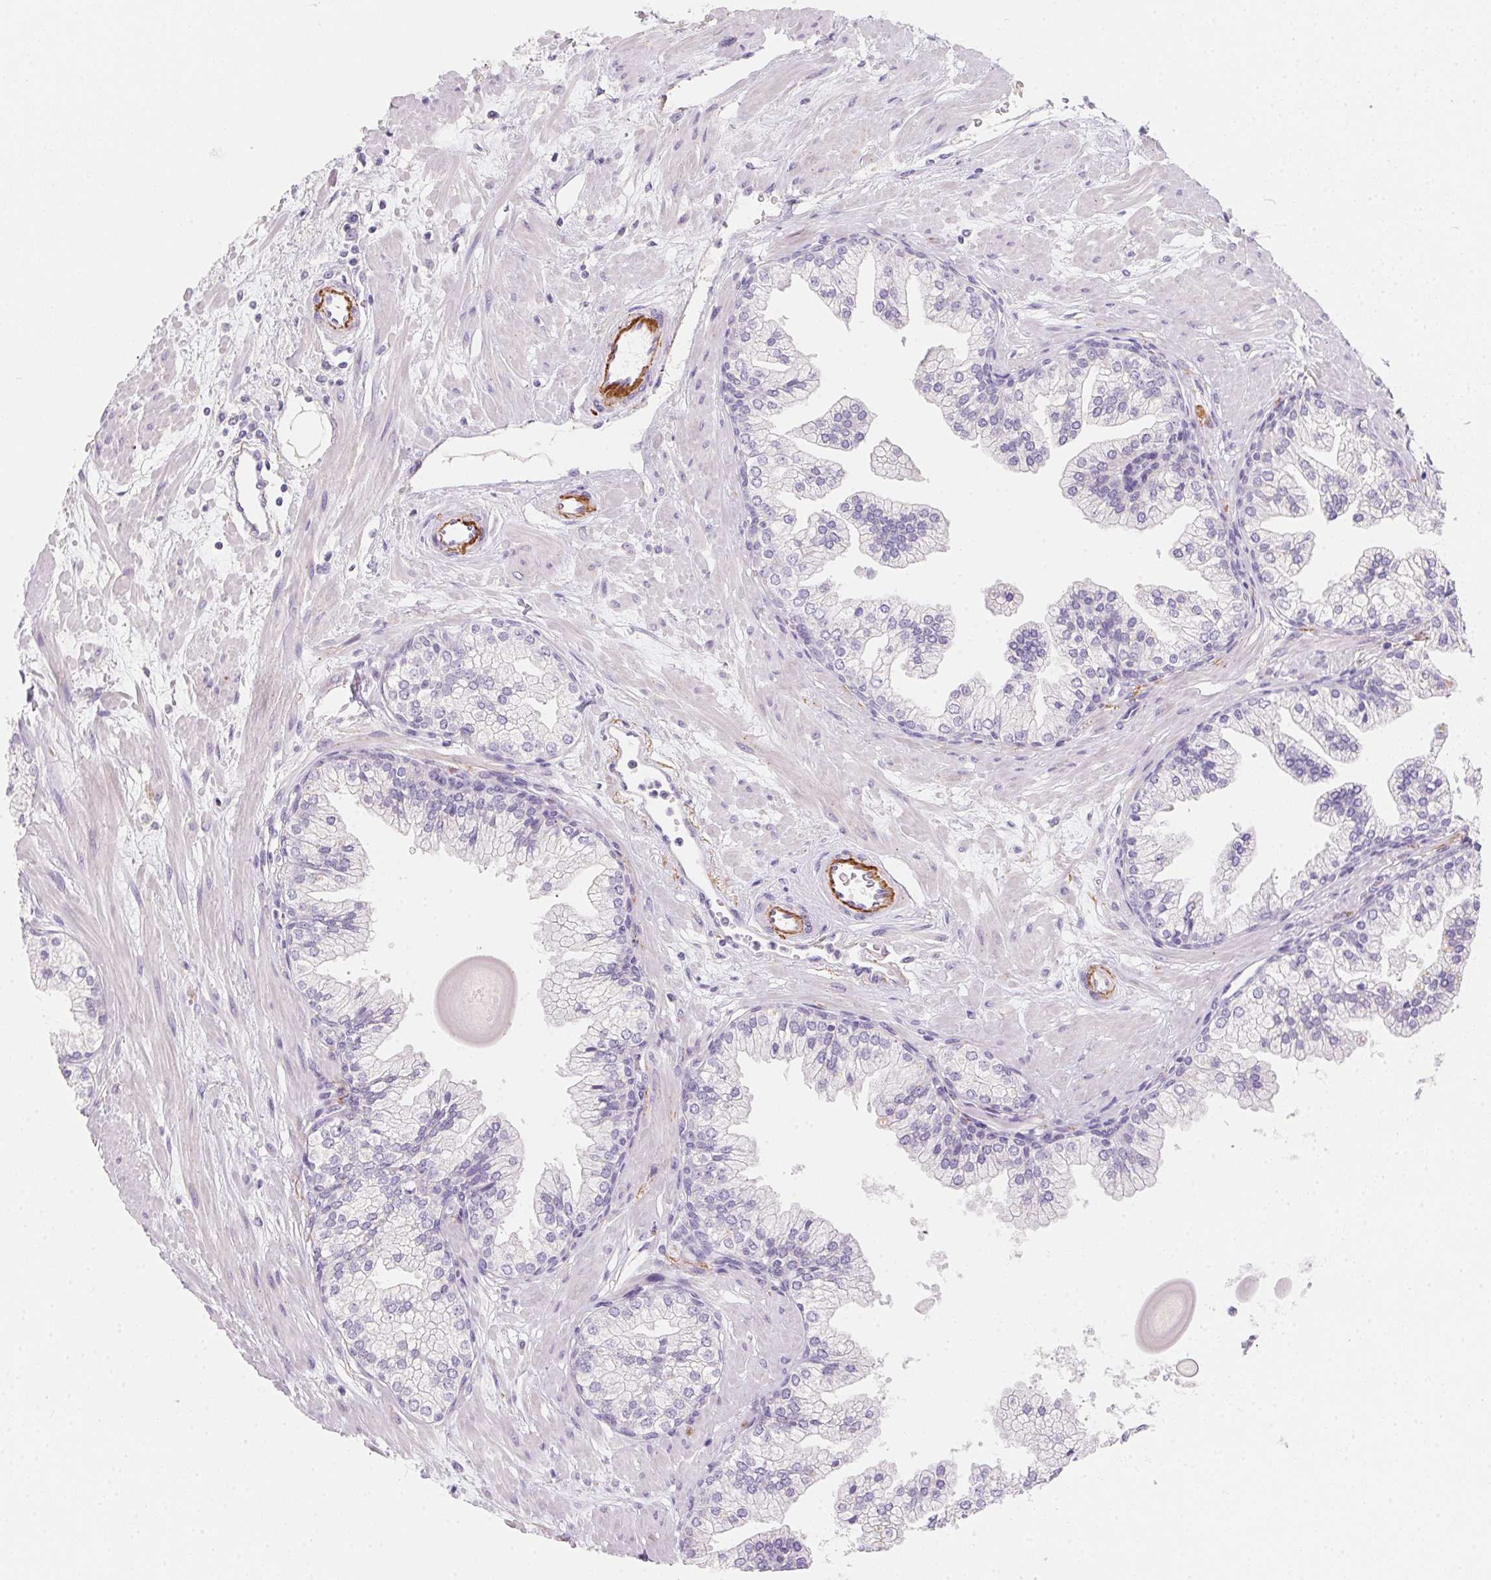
{"staining": {"intensity": "negative", "quantity": "none", "location": "none"}, "tissue": "prostate", "cell_type": "Glandular cells", "image_type": "normal", "snomed": [{"axis": "morphology", "description": "Normal tissue, NOS"}, {"axis": "topography", "description": "Prostate"}, {"axis": "topography", "description": "Peripheral nerve tissue"}], "caption": "Photomicrograph shows no significant protein staining in glandular cells of unremarkable prostate. (DAB IHC visualized using brightfield microscopy, high magnification).", "gene": "MYL4", "patient": {"sex": "male", "age": 61}}